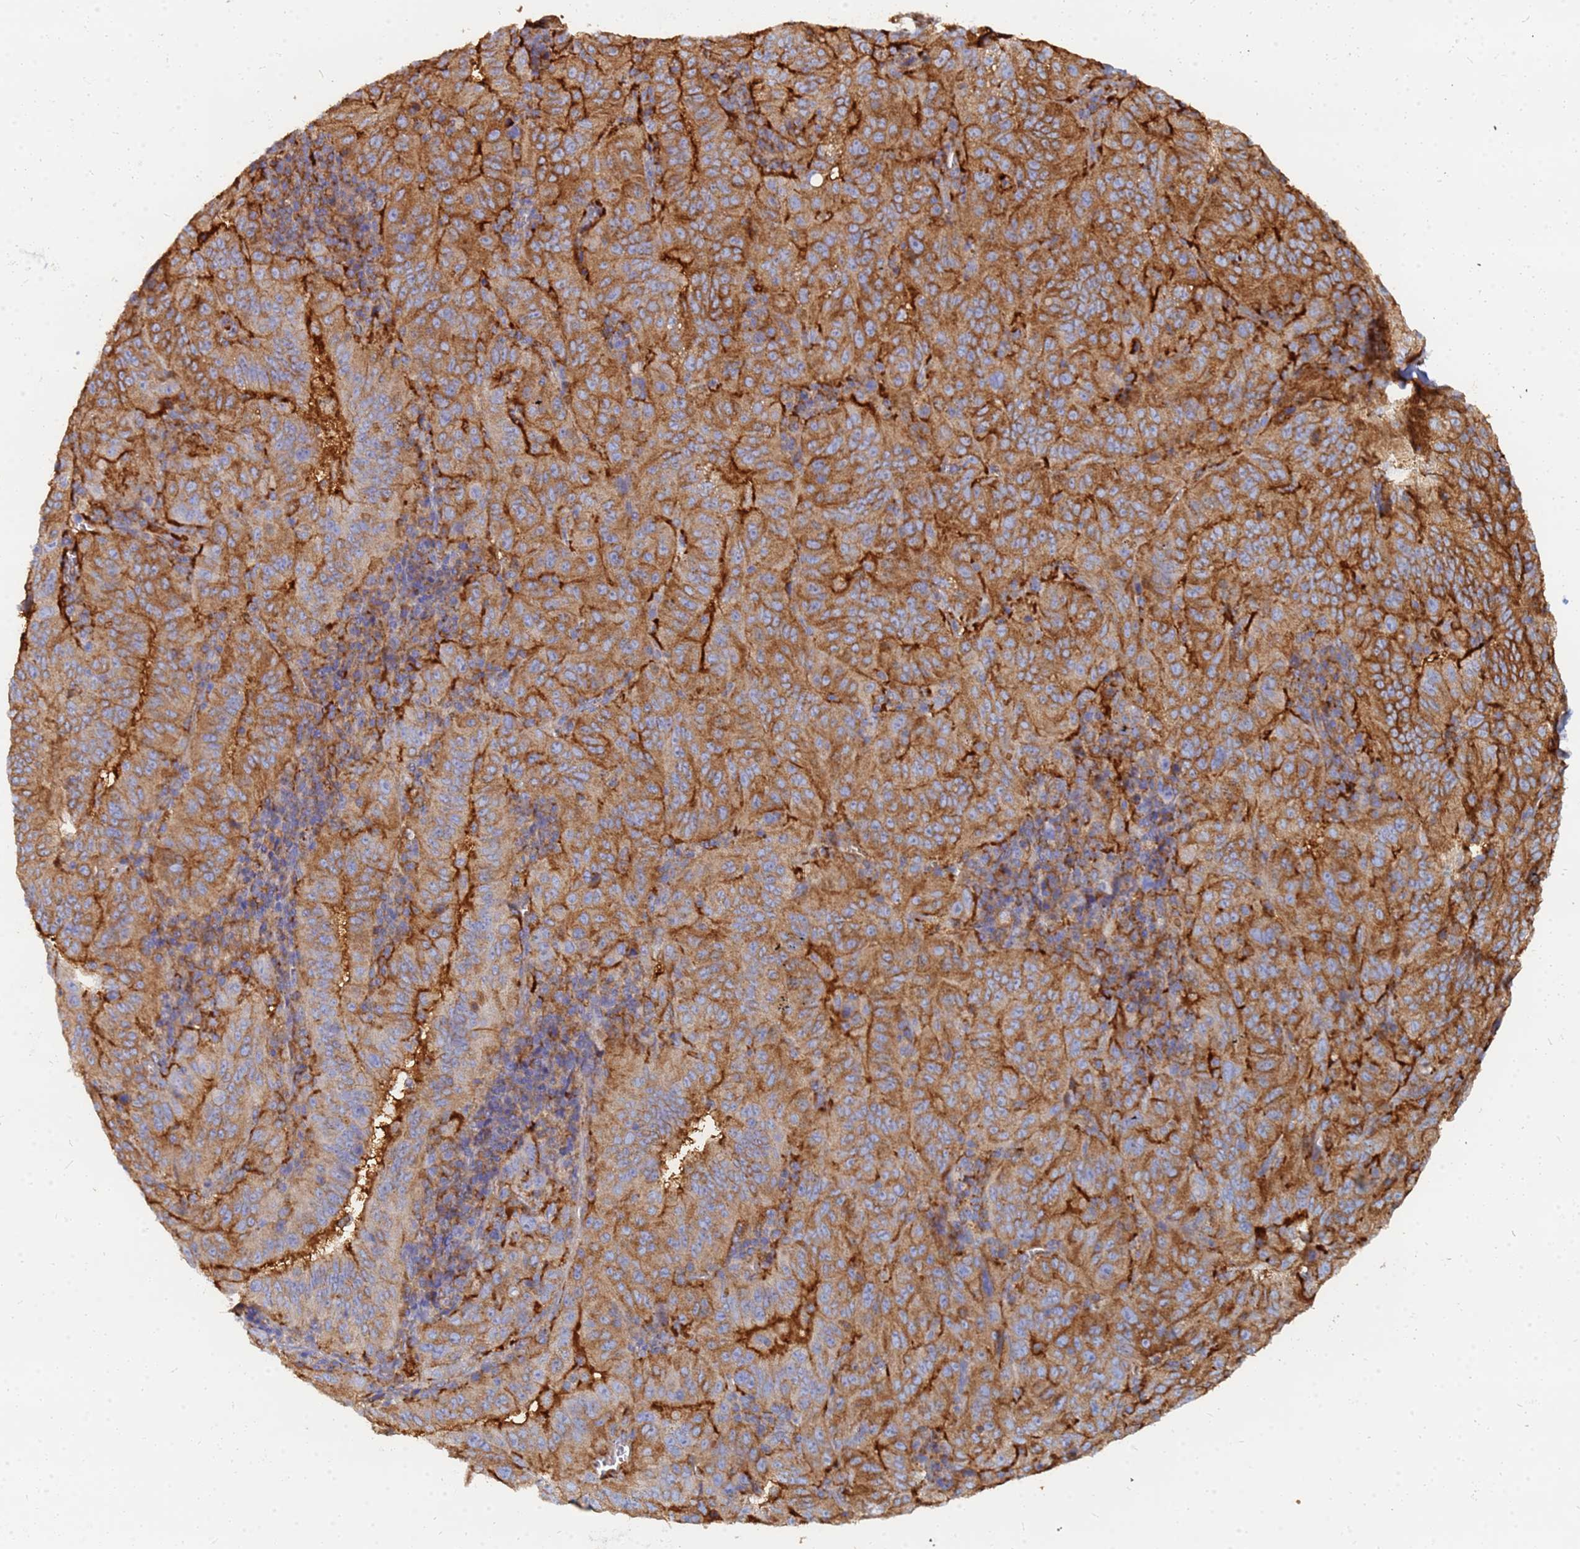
{"staining": {"intensity": "strong", "quantity": ">75%", "location": "cytoplasmic/membranous"}, "tissue": "pancreatic cancer", "cell_type": "Tumor cells", "image_type": "cancer", "snomed": [{"axis": "morphology", "description": "Adenocarcinoma, NOS"}, {"axis": "topography", "description": "Pancreas"}], "caption": "Tumor cells exhibit high levels of strong cytoplasmic/membranous positivity in about >75% of cells in pancreatic cancer.", "gene": "GPR42", "patient": {"sex": "male", "age": 63}}